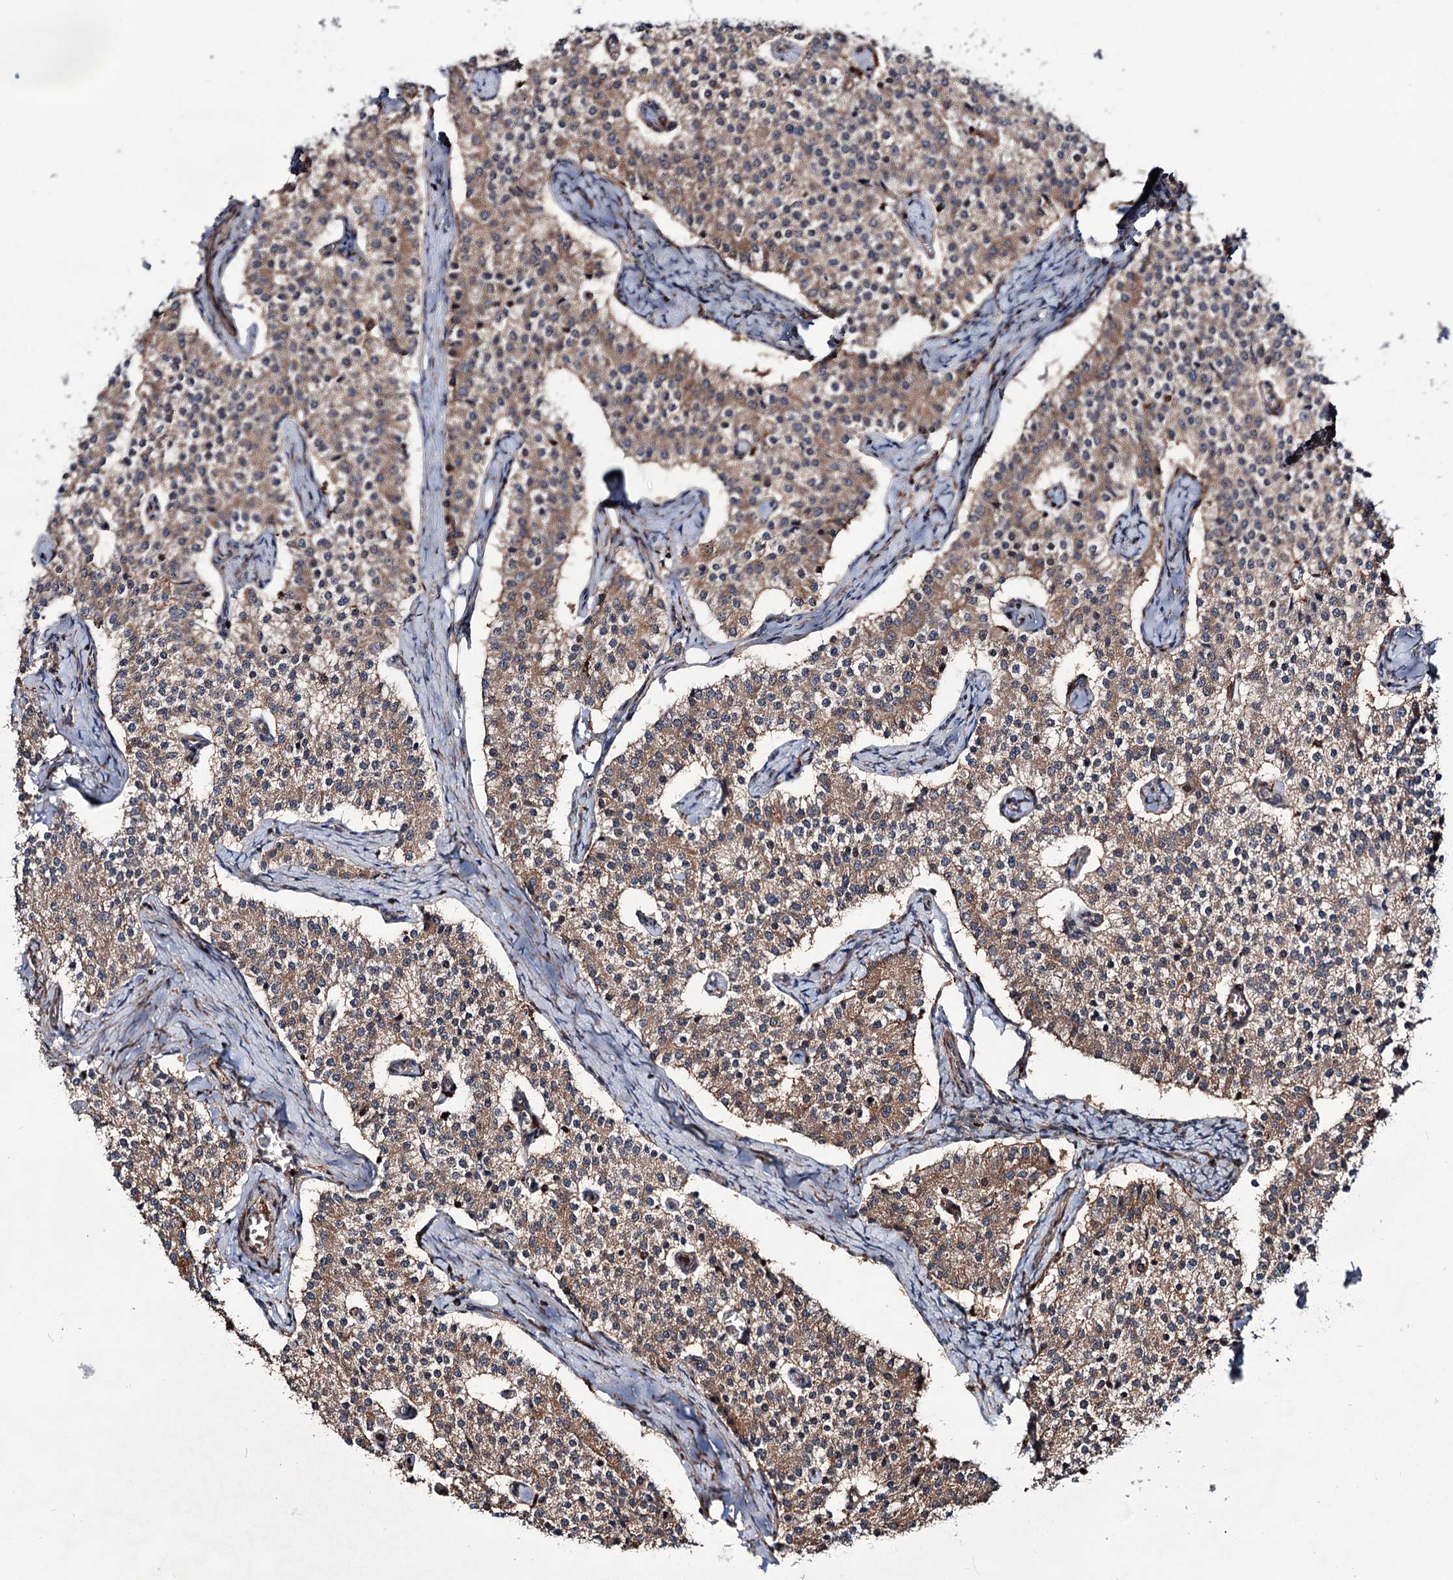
{"staining": {"intensity": "moderate", "quantity": ">75%", "location": "cytoplasmic/membranous"}, "tissue": "carcinoid", "cell_type": "Tumor cells", "image_type": "cancer", "snomed": [{"axis": "morphology", "description": "Carcinoid, malignant, NOS"}, {"axis": "topography", "description": "Colon"}], "caption": "About >75% of tumor cells in human malignant carcinoid display moderate cytoplasmic/membranous protein positivity as visualized by brown immunohistochemical staining.", "gene": "GRIP1", "patient": {"sex": "female", "age": 52}}